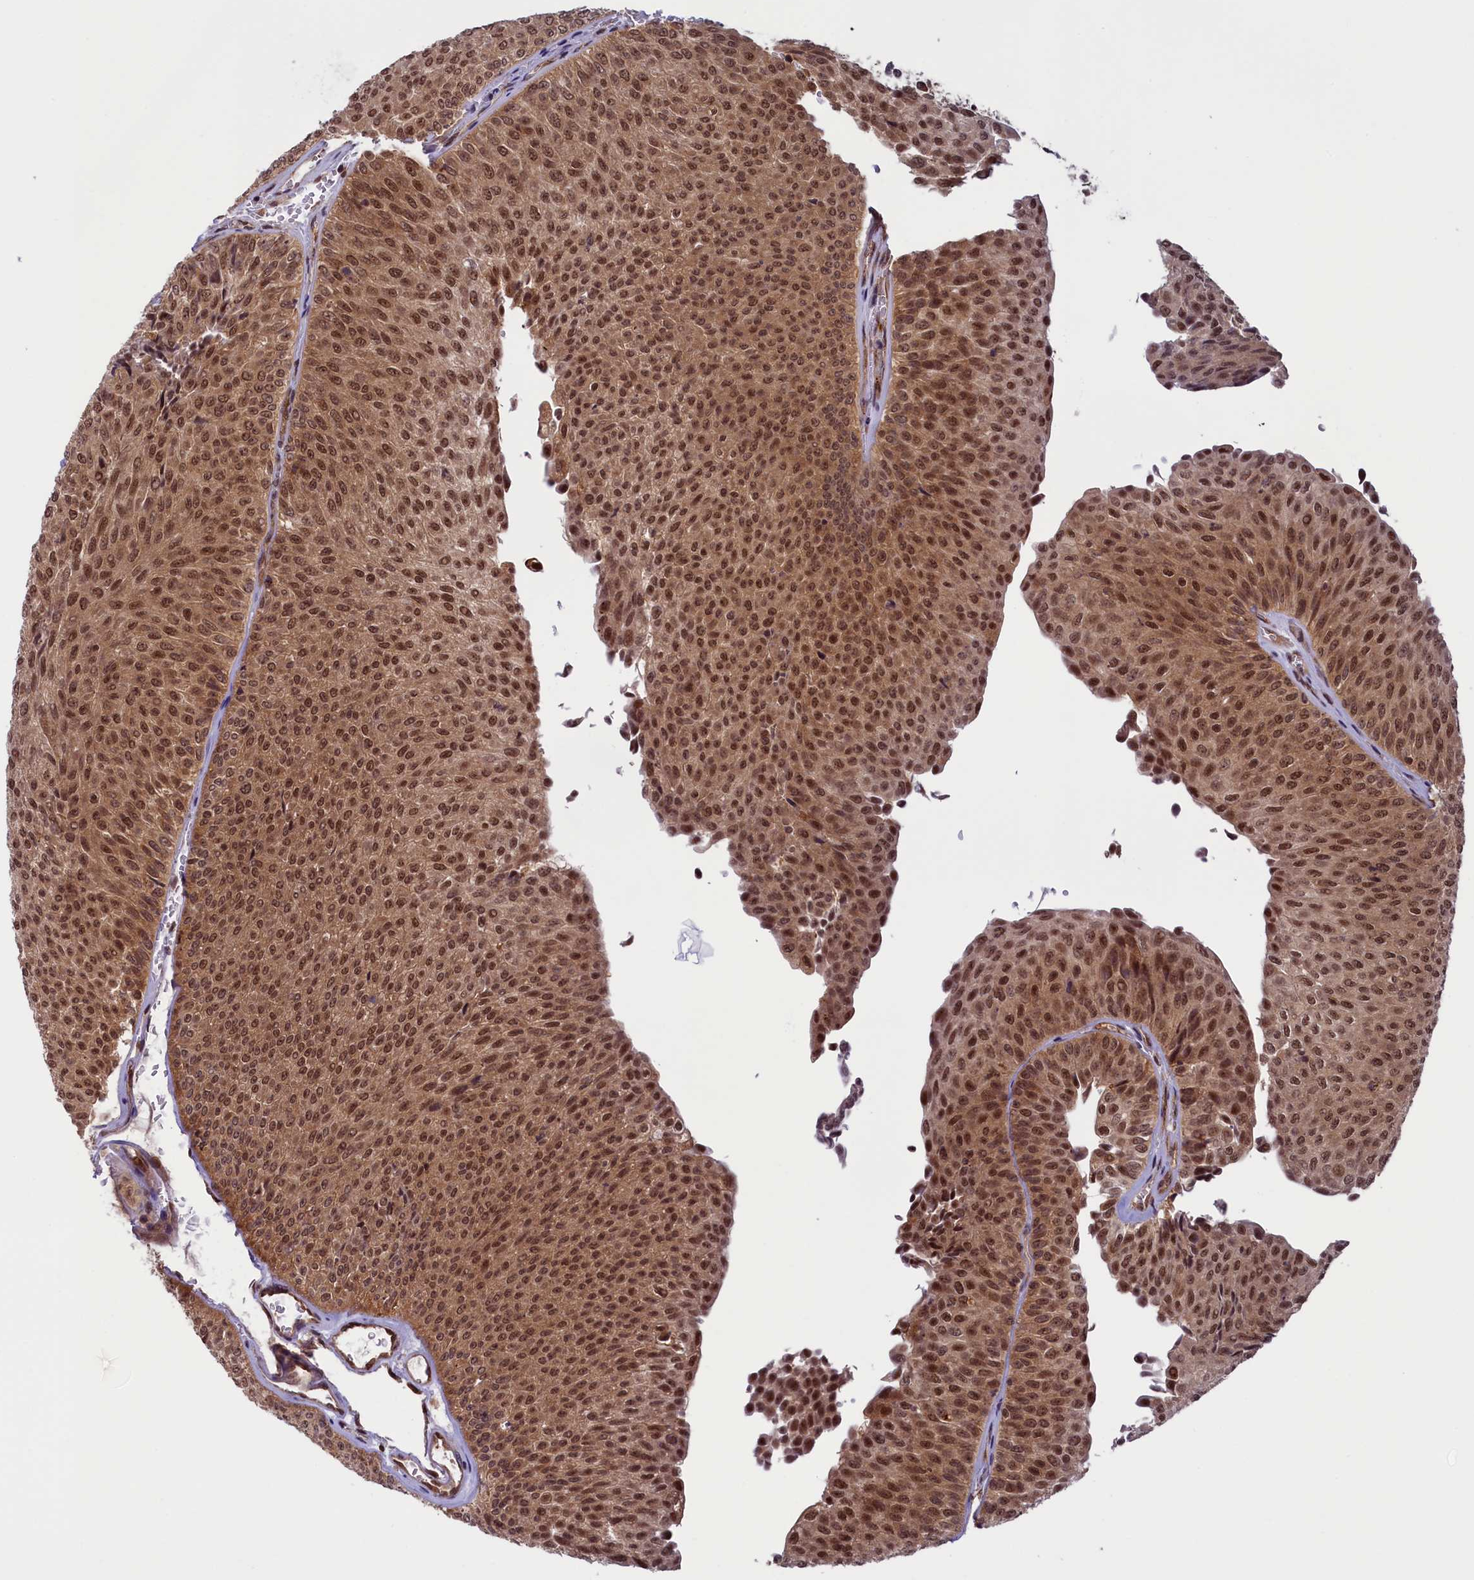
{"staining": {"intensity": "moderate", "quantity": ">75%", "location": "cytoplasmic/membranous,nuclear"}, "tissue": "urothelial cancer", "cell_type": "Tumor cells", "image_type": "cancer", "snomed": [{"axis": "morphology", "description": "Urothelial carcinoma, Low grade"}, {"axis": "topography", "description": "Urinary bladder"}], "caption": "The image displays immunohistochemical staining of urothelial cancer. There is moderate cytoplasmic/membranous and nuclear positivity is identified in approximately >75% of tumor cells.", "gene": "SLC7A6OS", "patient": {"sex": "male", "age": 78}}